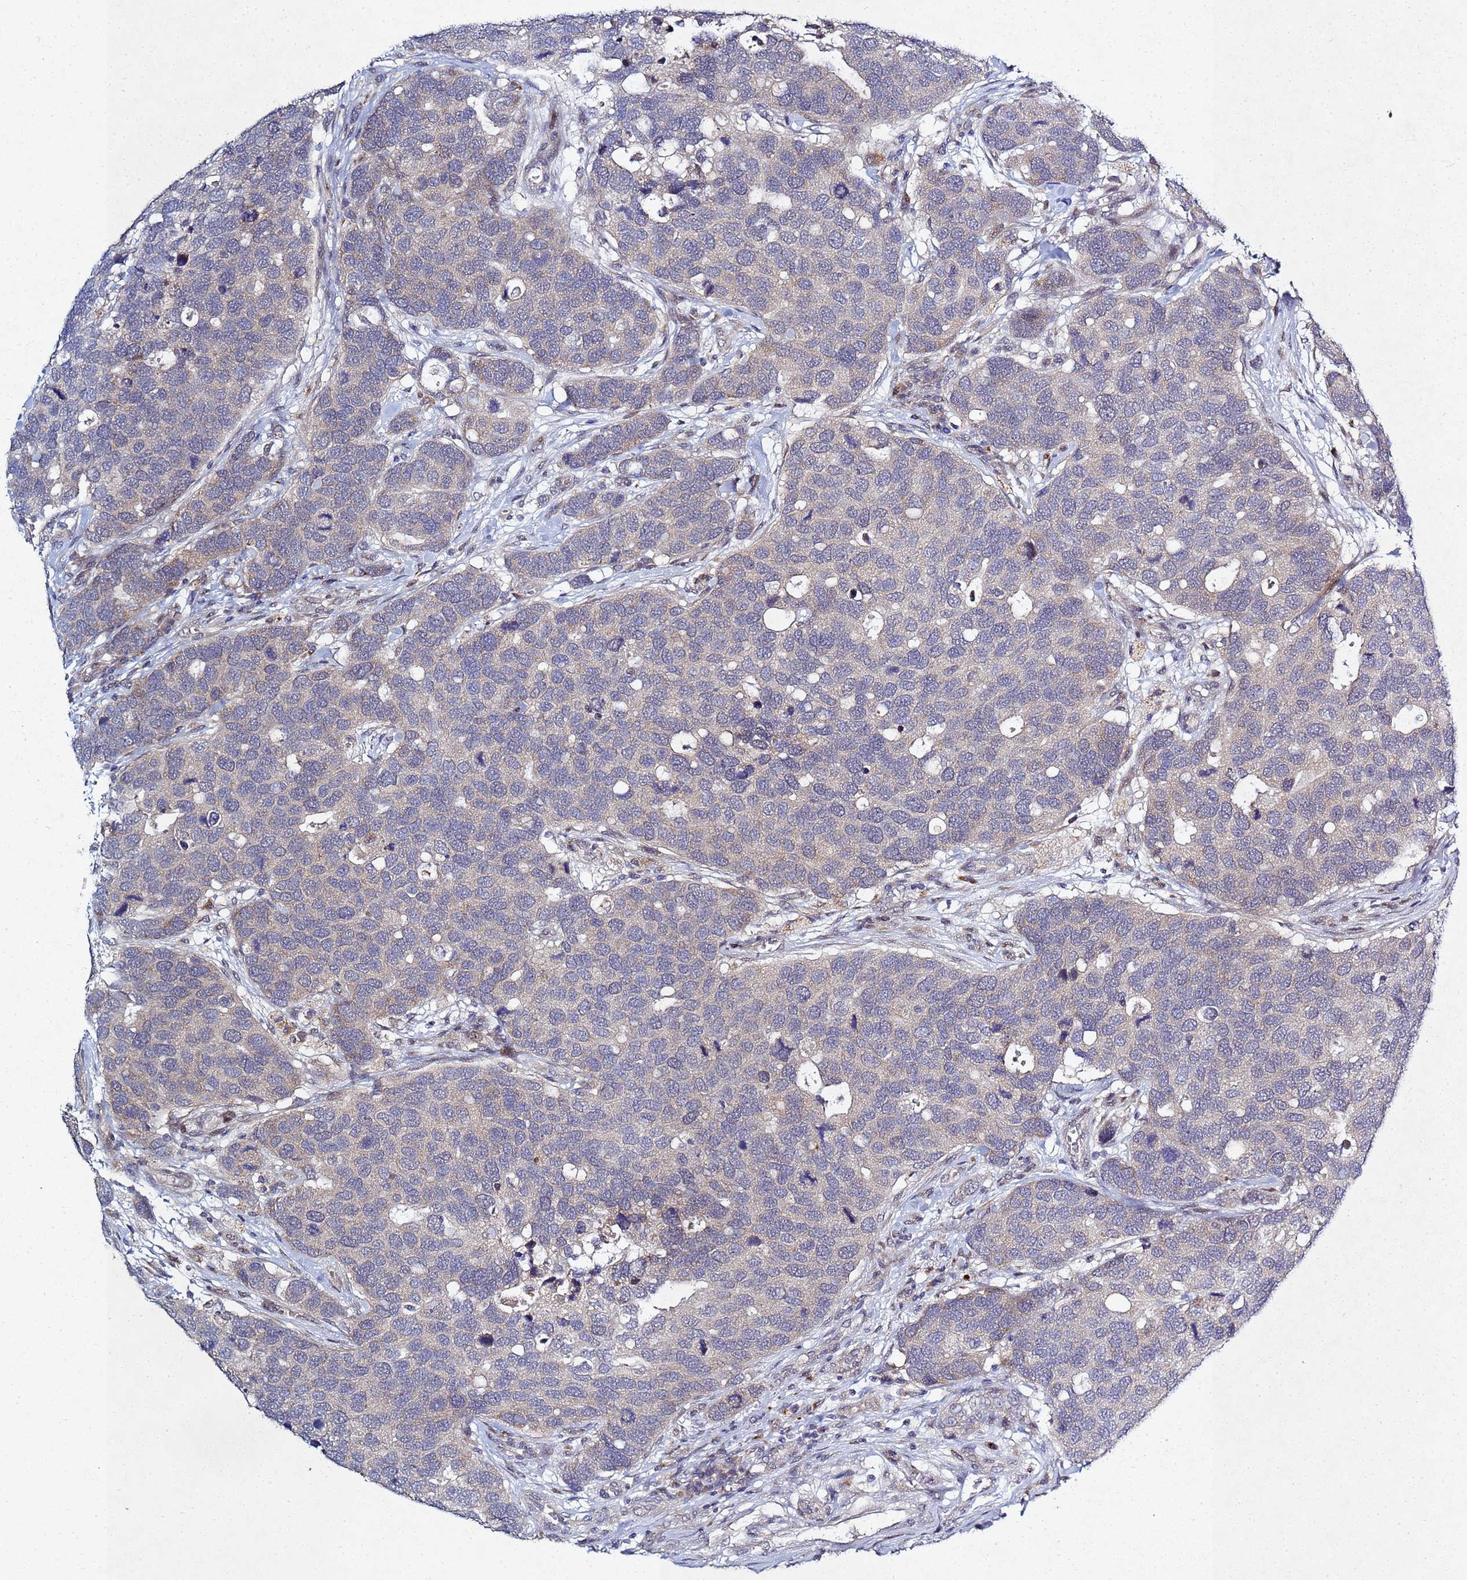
{"staining": {"intensity": "negative", "quantity": "none", "location": "none"}, "tissue": "breast cancer", "cell_type": "Tumor cells", "image_type": "cancer", "snomed": [{"axis": "morphology", "description": "Duct carcinoma"}, {"axis": "topography", "description": "Breast"}], "caption": "High power microscopy micrograph of an immunohistochemistry (IHC) histopathology image of breast cancer (invasive ductal carcinoma), revealing no significant positivity in tumor cells.", "gene": "TNPO2", "patient": {"sex": "female", "age": 83}}